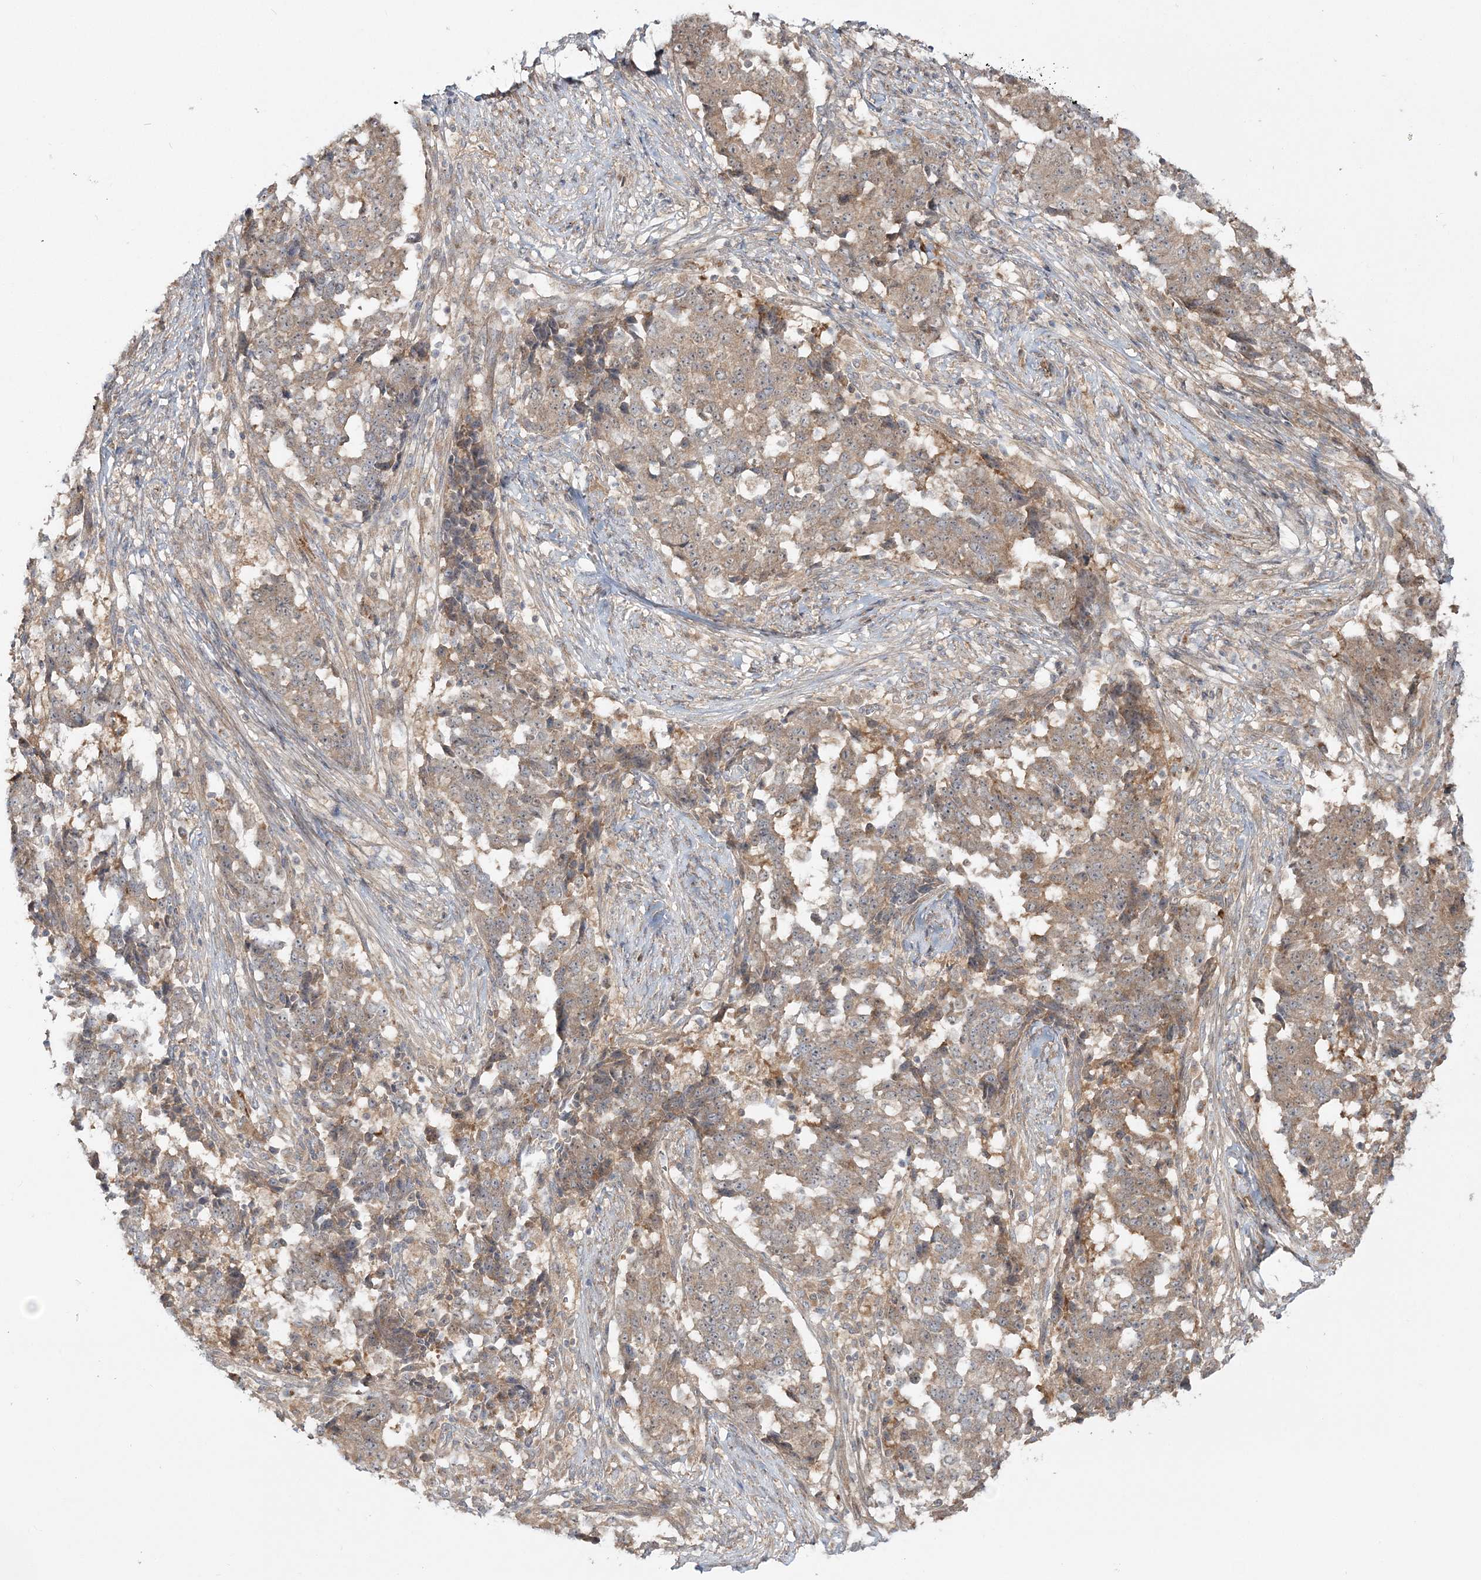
{"staining": {"intensity": "weak", "quantity": ">75%", "location": "cytoplasmic/membranous"}, "tissue": "stomach cancer", "cell_type": "Tumor cells", "image_type": "cancer", "snomed": [{"axis": "morphology", "description": "Adenocarcinoma, NOS"}, {"axis": "topography", "description": "Stomach"}], "caption": "An IHC photomicrograph of neoplastic tissue is shown. Protein staining in brown highlights weak cytoplasmic/membranous positivity in stomach cancer within tumor cells.", "gene": "MOCS2", "patient": {"sex": "male", "age": 59}}